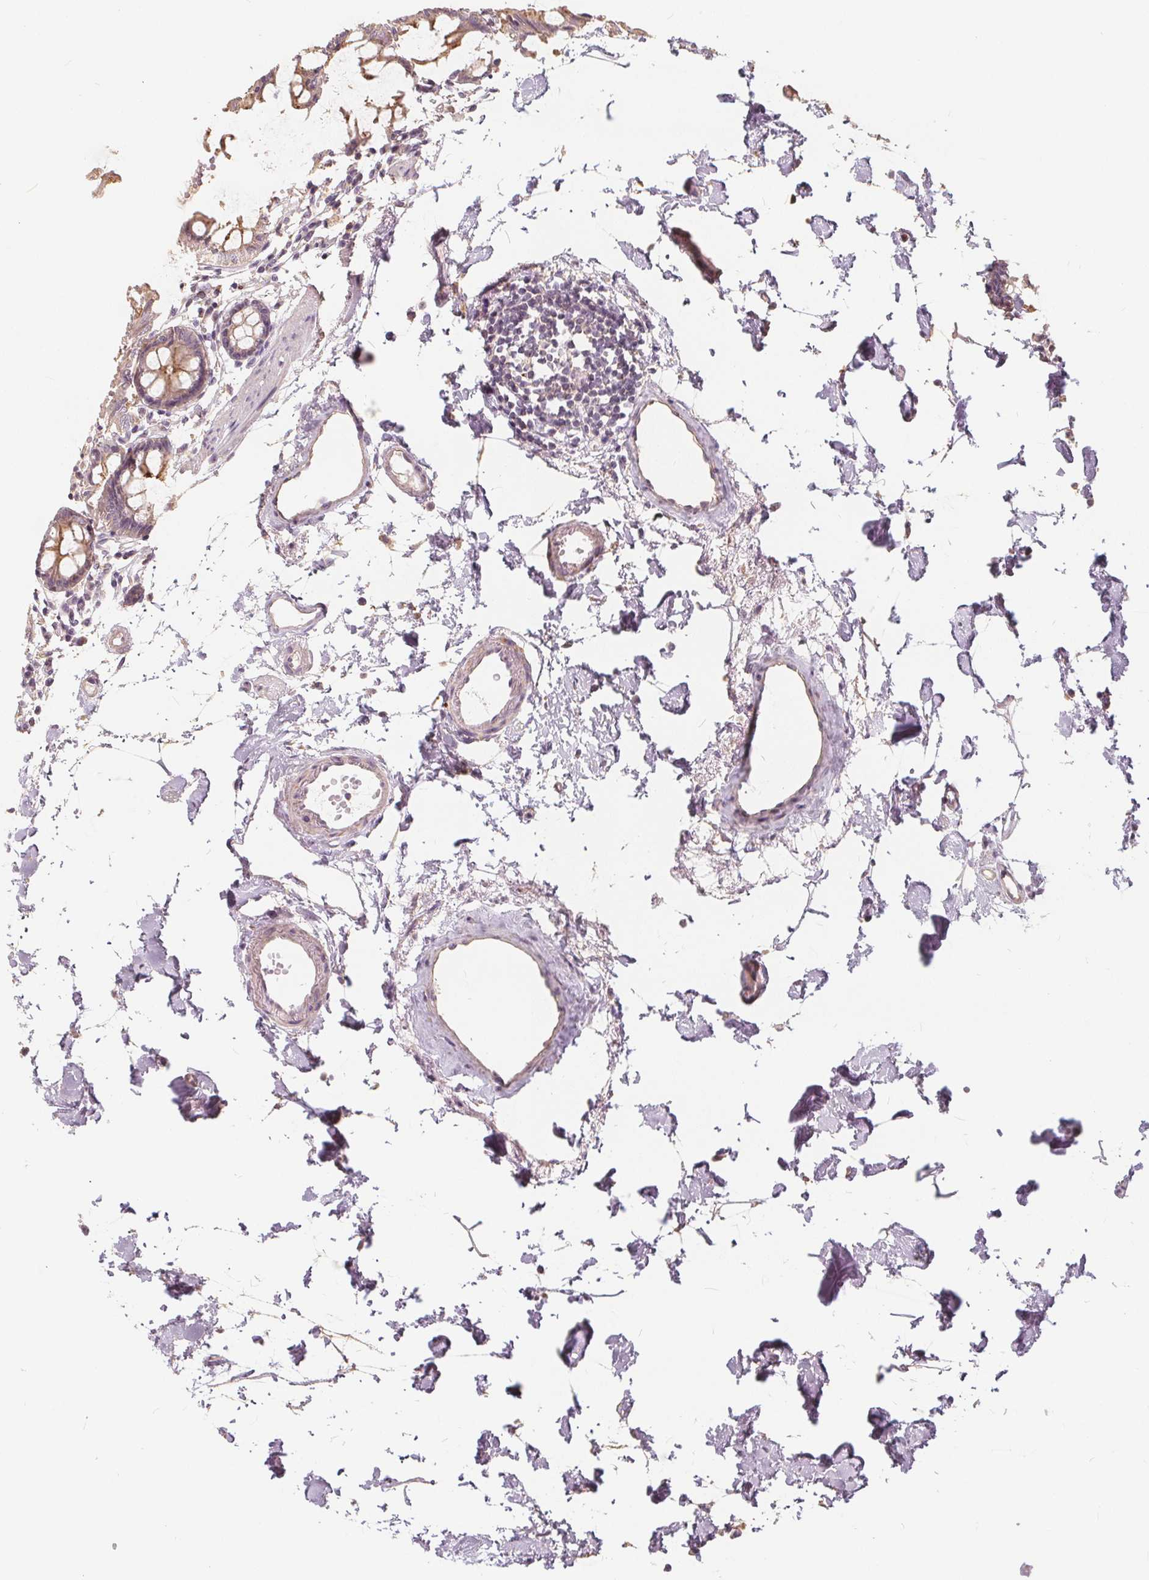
{"staining": {"intensity": "negative", "quantity": "none", "location": "none"}, "tissue": "colon", "cell_type": "Endothelial cells", "image_type": "normal", "snomed": [{"axis": "morphology", "description": "Normal tissue, NOS"}, {"axis": "topography", "description": "Colon"}], "caption": "Unremarkable colon was stained to show a protein in brown. There is no significant positivity in endothelial cells. The staining was performed using DAB to visualize the protein expression in brown, while the nuclei were stained in blue with hematoxylin (Magnification: 20x).", "gene": "DRC3", "patient": {"sex": "female", "age": 84}}